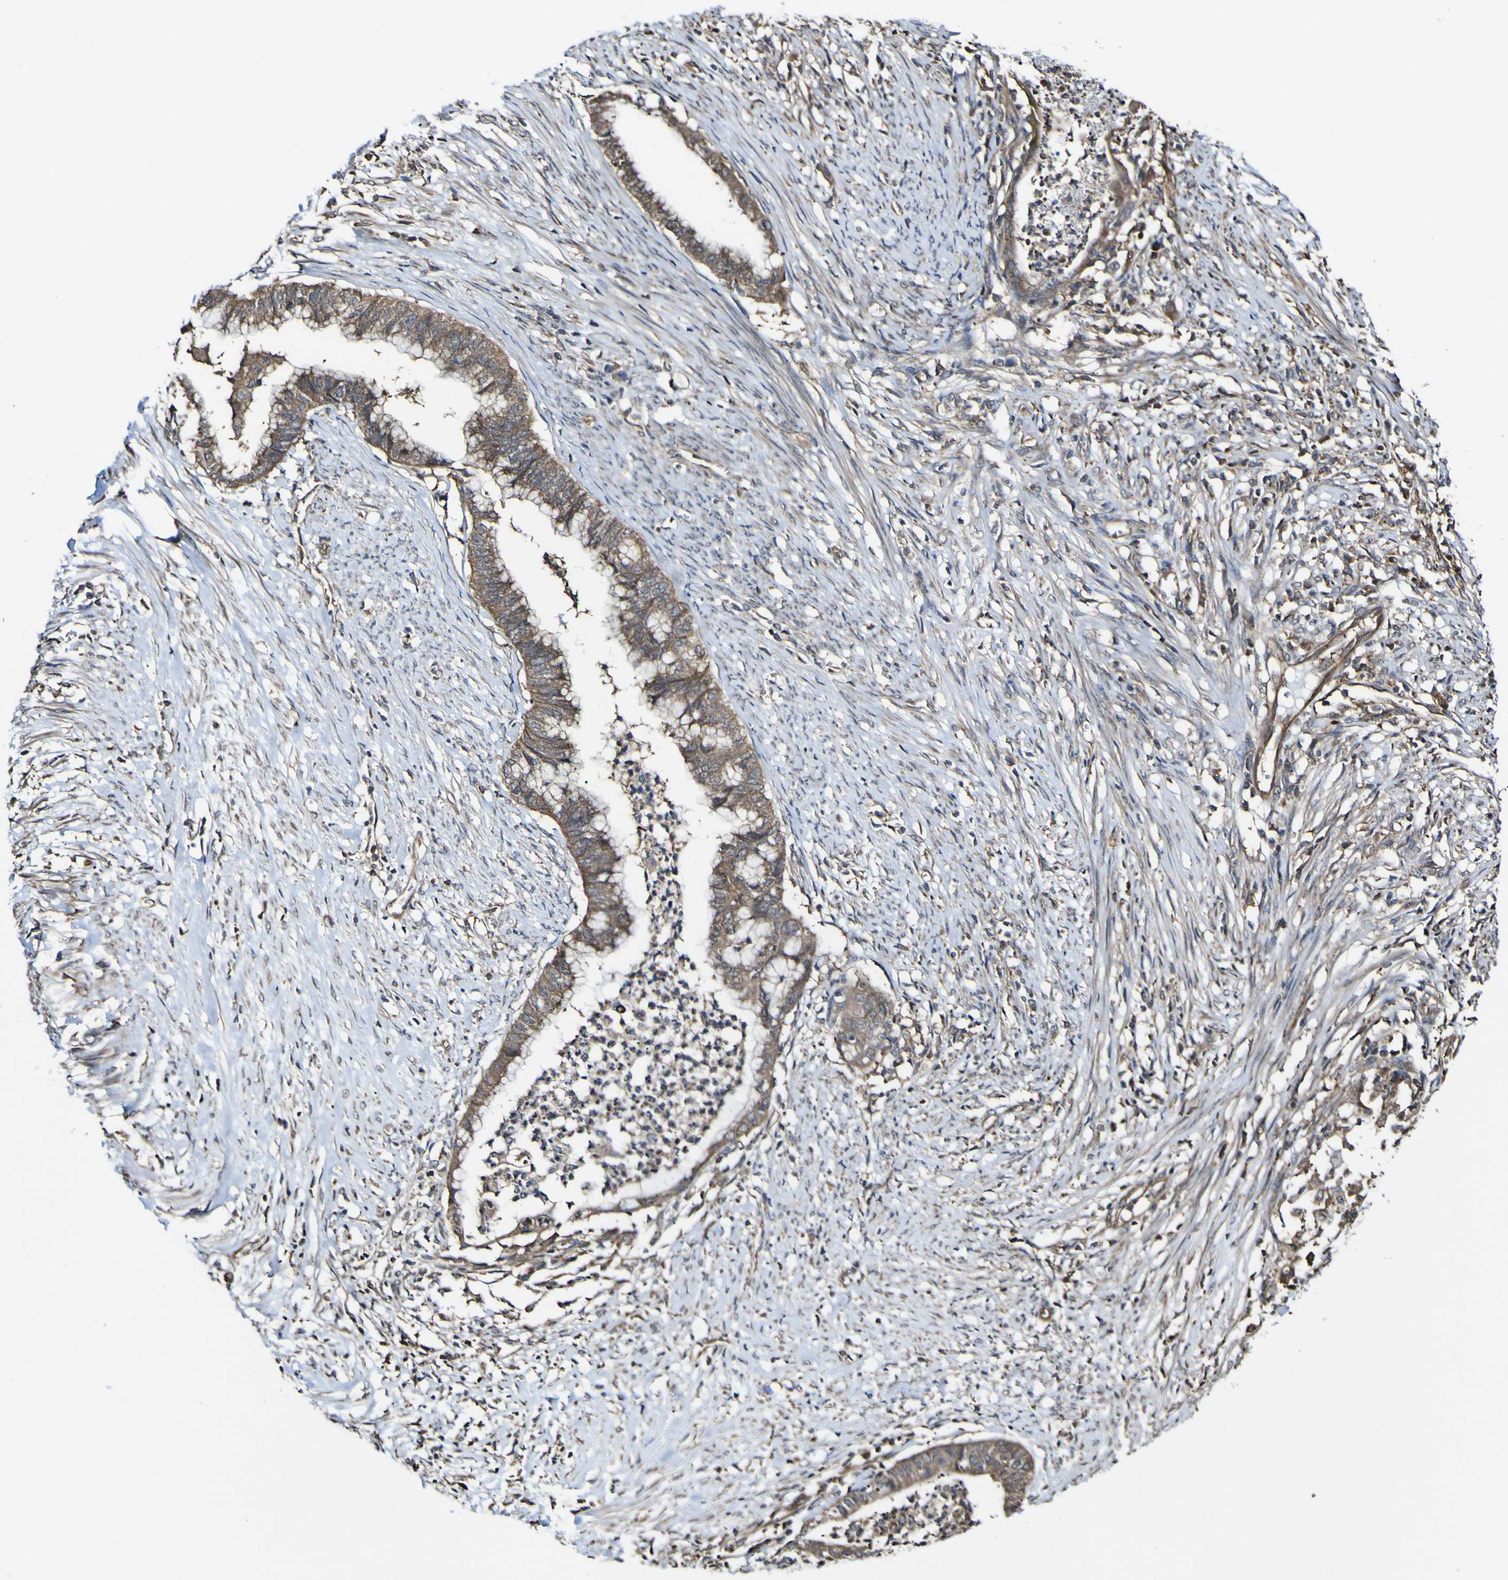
{"staining": {"intensity": "moderate", "quantity": ">75%", "location": "cytoplasmic/membranous"}, "tissue": "endometrial cancer", "cell_type": "Tumor cells", "image_type": "cancer", "snomed": [{"axis": "morphology", "description": "Necrosis, NOS"}, {"axis": "morphology", "description": "Adenocarcinoma, NOS"}, {"axis": "topography", "description": "Endometrium"}], "caption": "Protein expression analysis of endometrial cancer shows moderate cytoplasmic/membranous expression in approximately >75% of tumor cells. The protein is shown in brown color, while the nuclei are stained blue.", "gene": "PTPRR", "patient": {"sex": "female", "age": 79}}